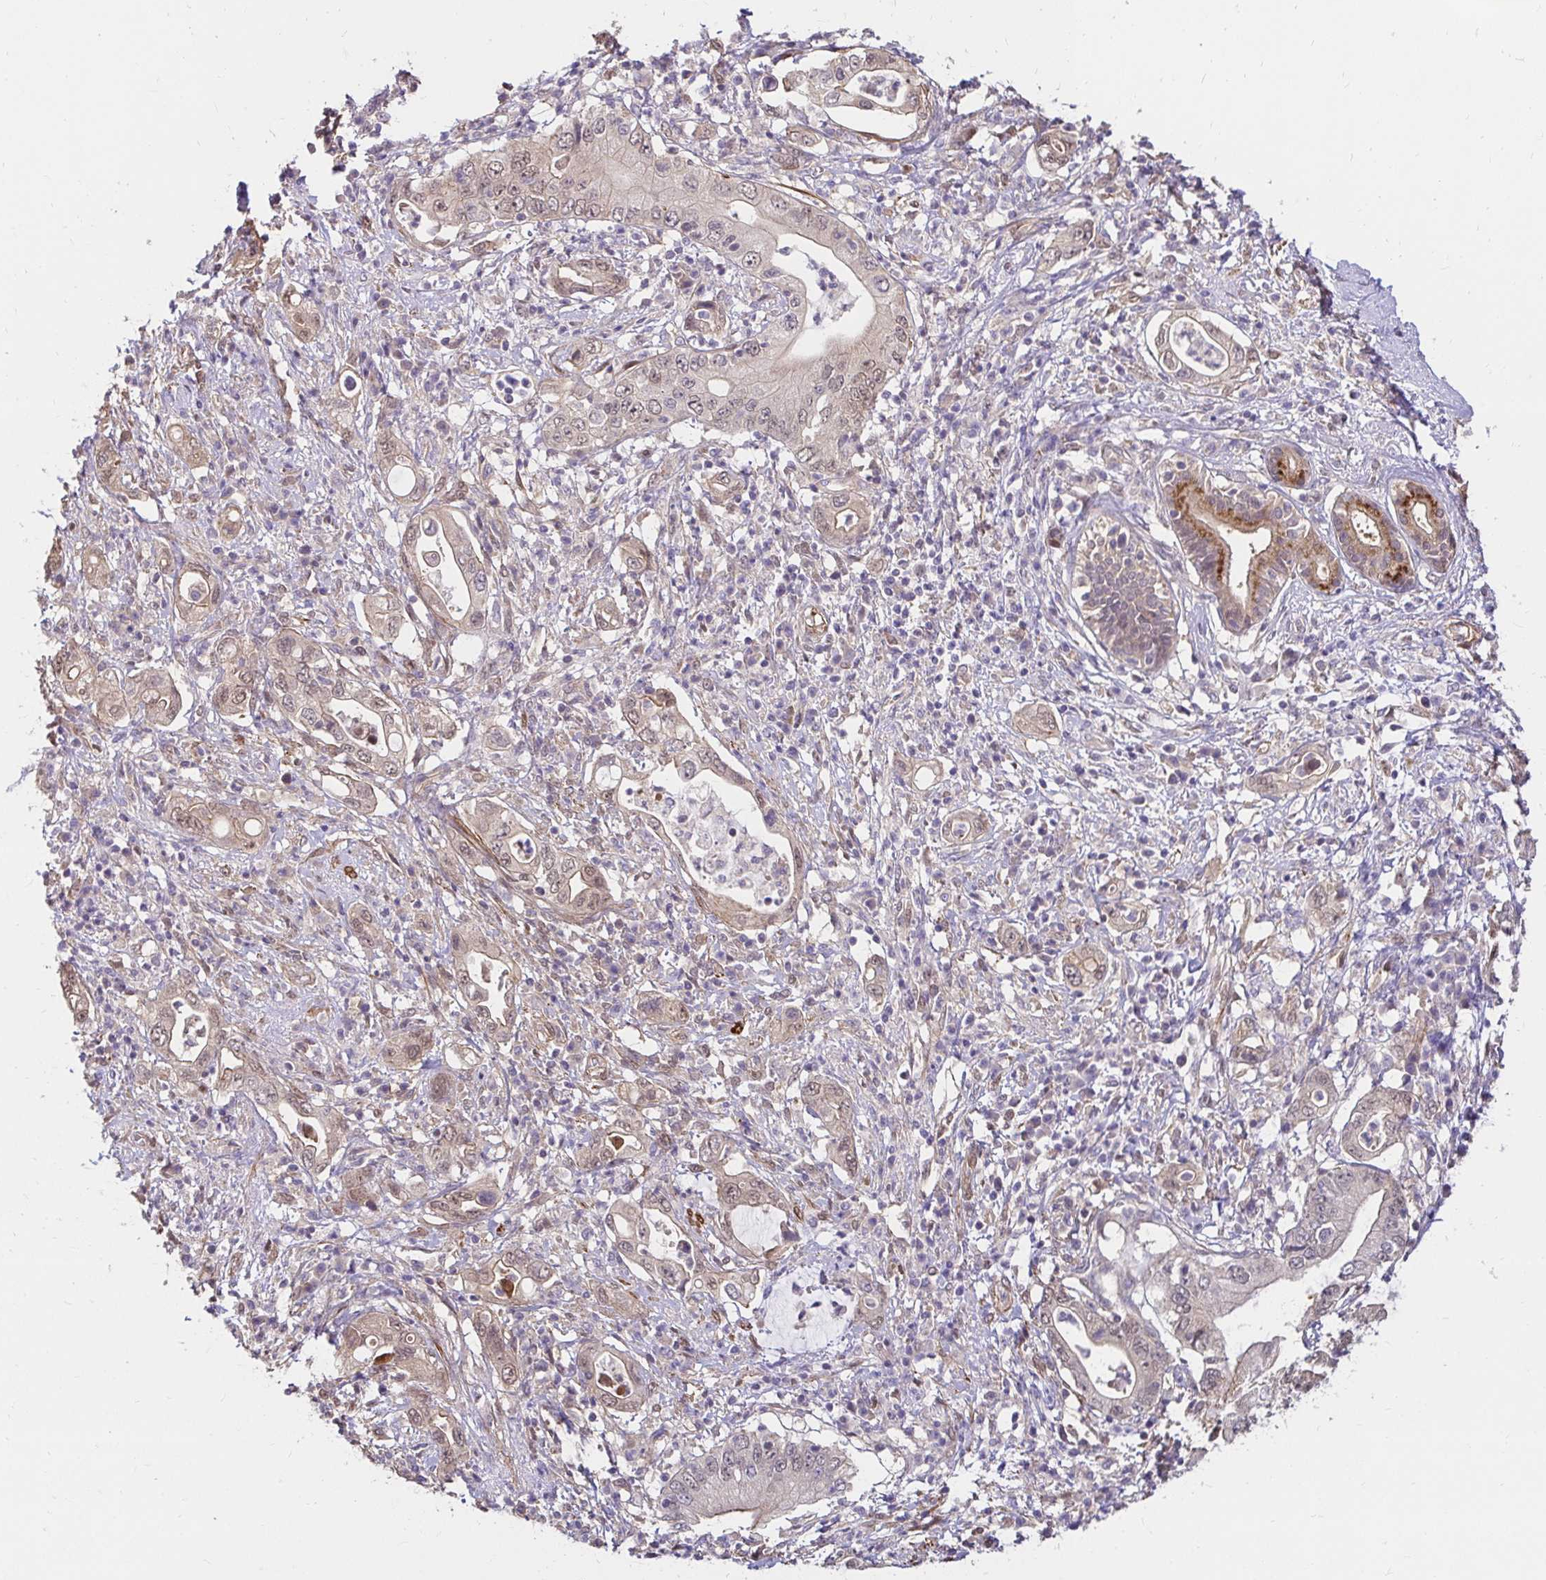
{"staining": {"intensity": "weak", "quantity": "25%-75%", "location": "cytoplasmic/membranous,nuclear"}, "tissue": "pancreatic cancer", "cell_type": "Tumor cells", "image_type": "cancer", "snomed": [{"axis": "morphology", "description": "Adenocarcinoma, NOS"}, {"axis": "topography", "description": "Pancreas"}], "caption": "The immunohistochemical stain labels weak cytoplasmic/membranous and nuclear positivity in tumor cells of pancreatic cancer tissue.", "gene": "YAP1", "patient": {"sex": "female", "age": 72}}